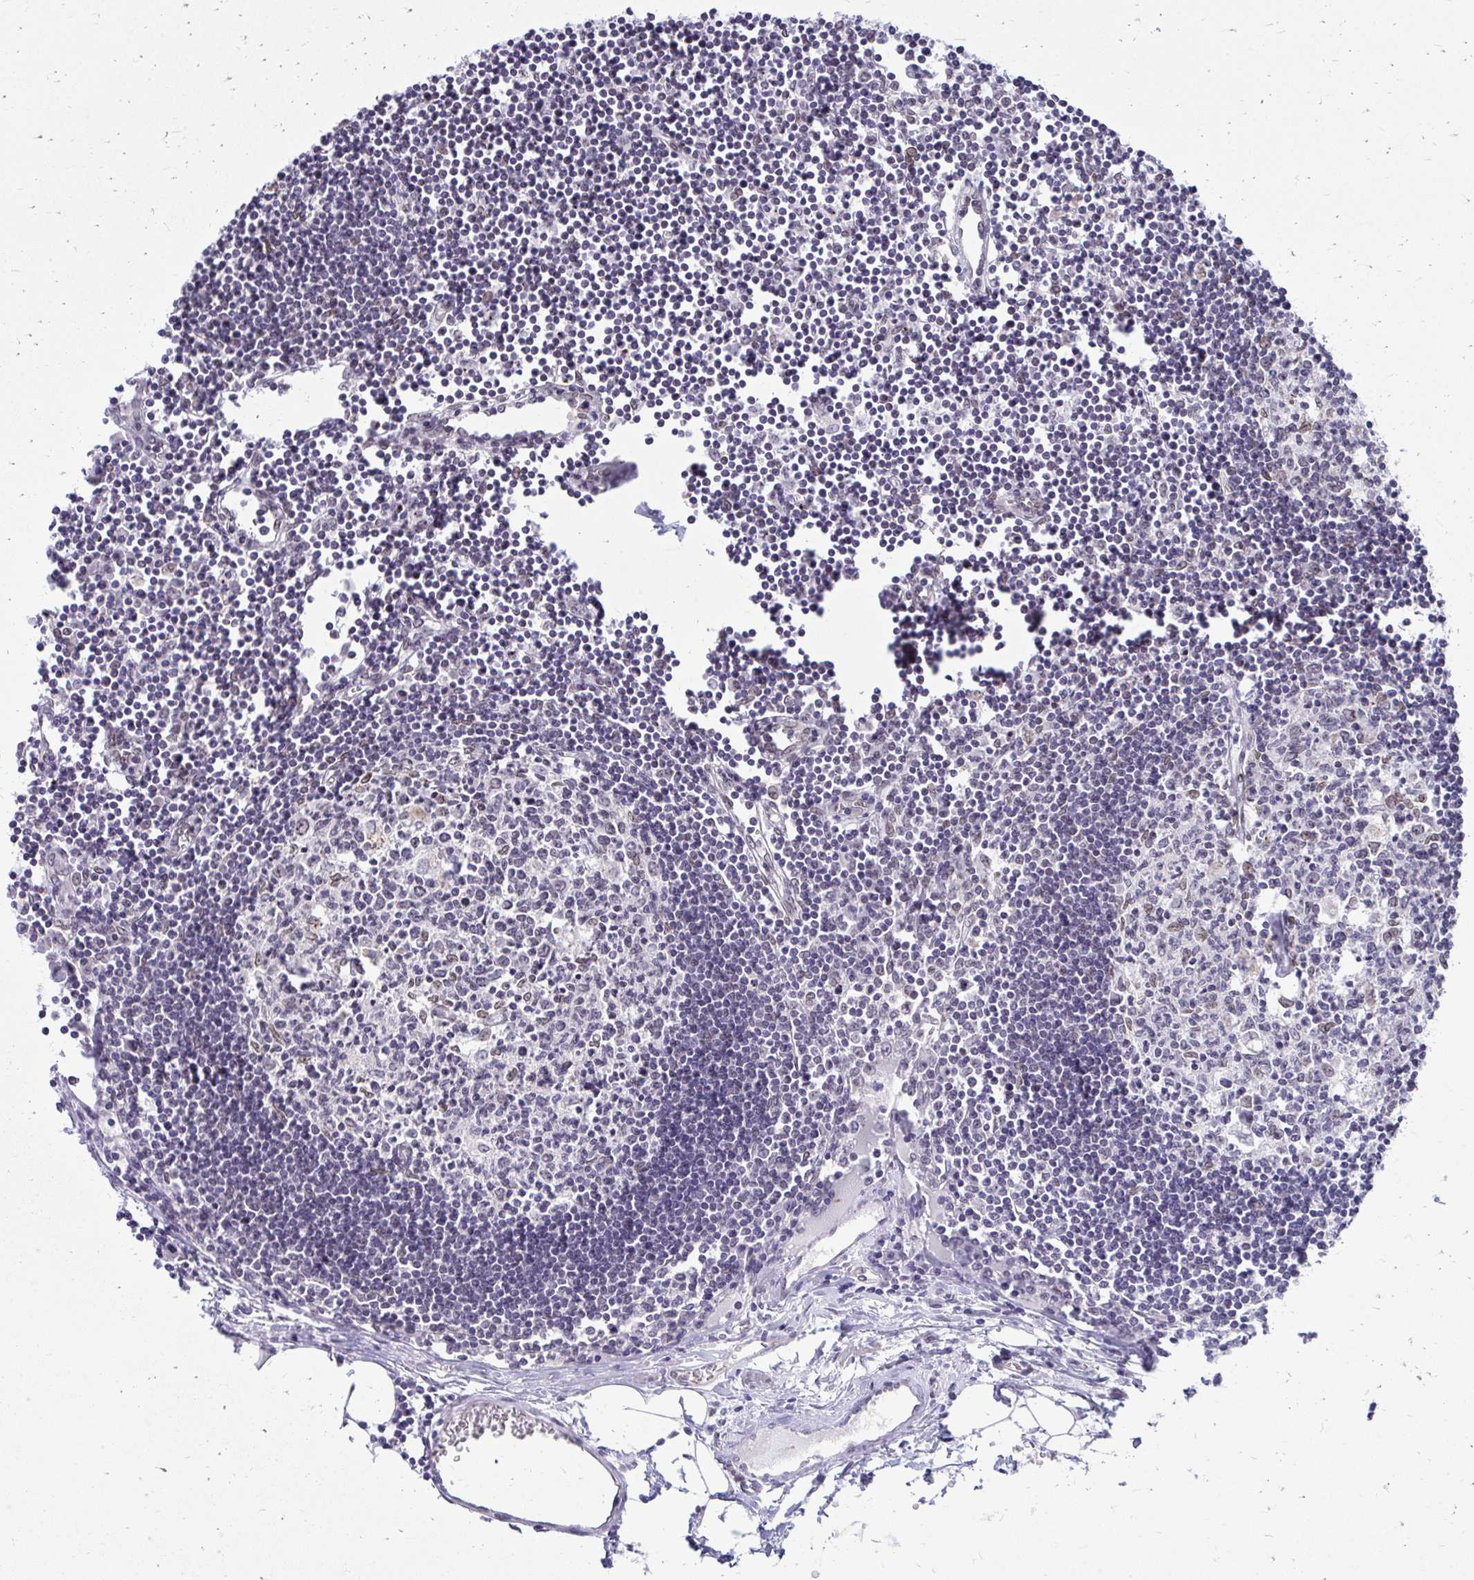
{"staining": {"intensity": "weak", "quantity": "<25%", "location": "cytoplasmic/membranous,nuclear"}, "tissue": "lymph node", "cell_type": "Germinal center cells", "image_type": "normal", "snomed": [{"axis": "morphology", "description": "Normal tissue, NOS"}, {"axis": "topography", "description": "Lymph node"}], "caption": "This is an IHC image of benign lymph node. There is no positivity in germinal center cells.", "gene": "BANF1", "patient": {"sex": "female", "age": 65}}